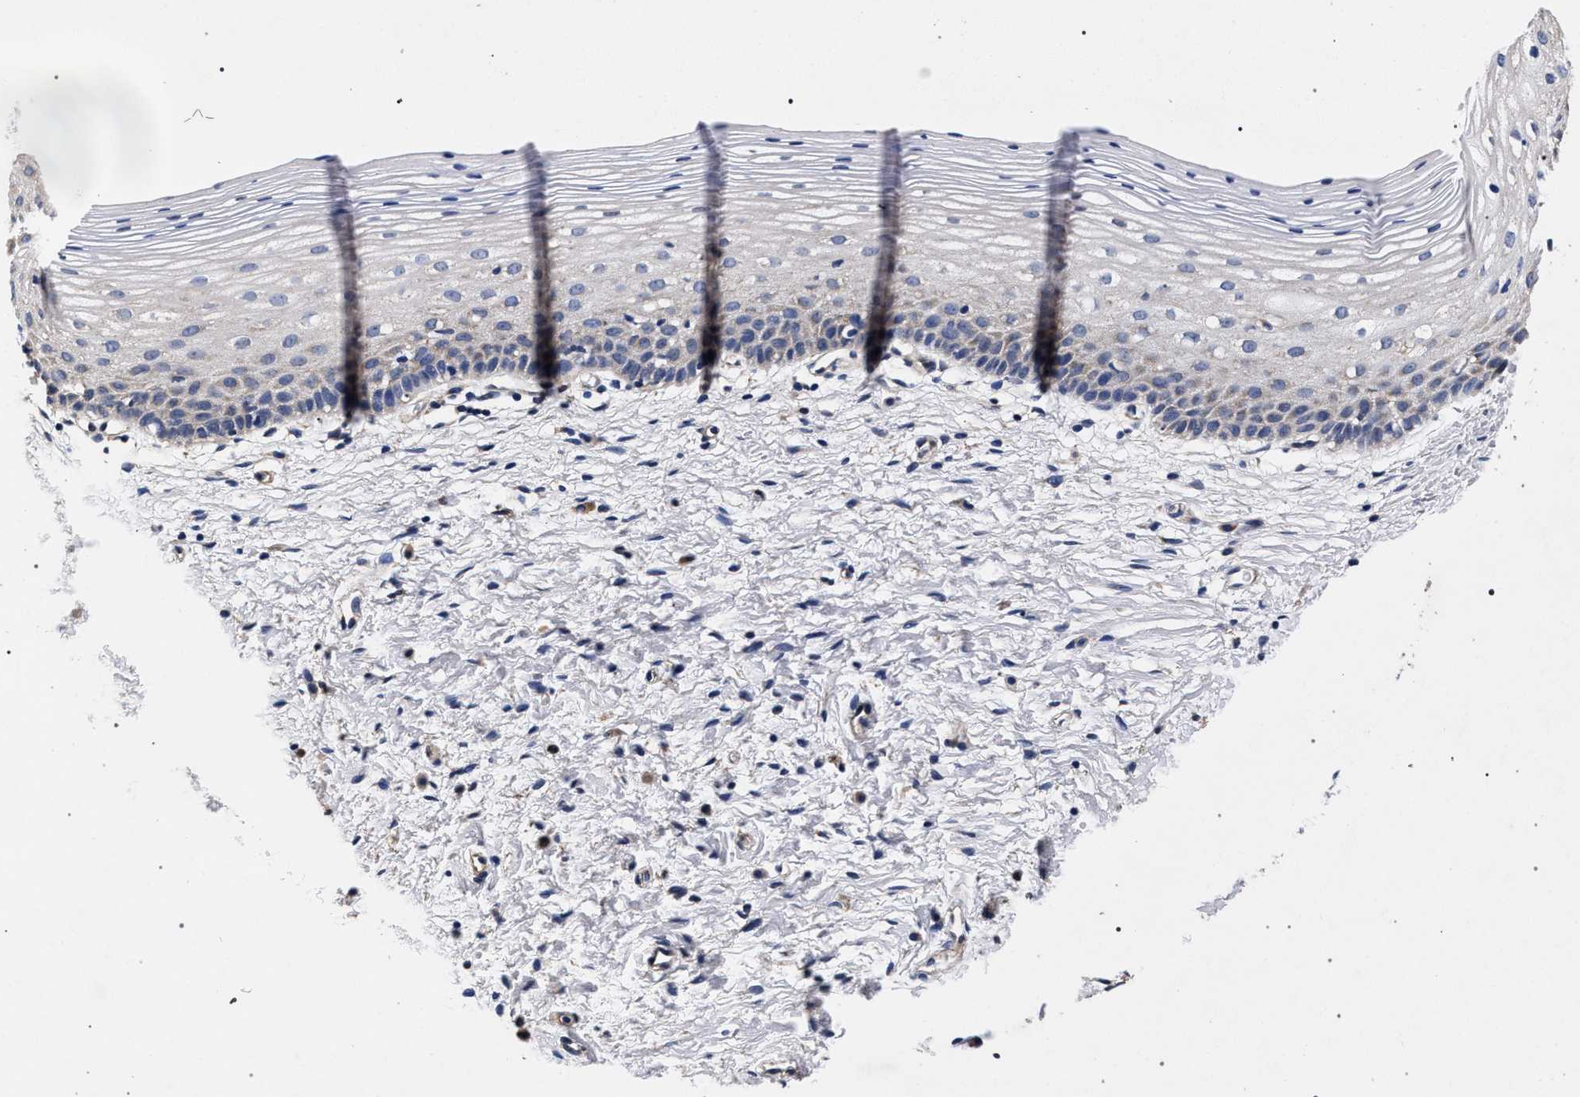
{"staining": {"intensity": "negative", "quantity": "none", "location": "none"}, "tissue": "cervix", "cell_type": "Glandular cells", "image_type": "normal", "snomed": [{"axis": "morphology", "description": "Normal tissue, NOS"}, {"axis": "topography", "description": "Cervix"}], "caption": "Immunohistochemical staining of normal cervix displays no significant staining in glandular cells.", "gene": "CFAP95", "patient": {"sex": "female", "age": 72}}